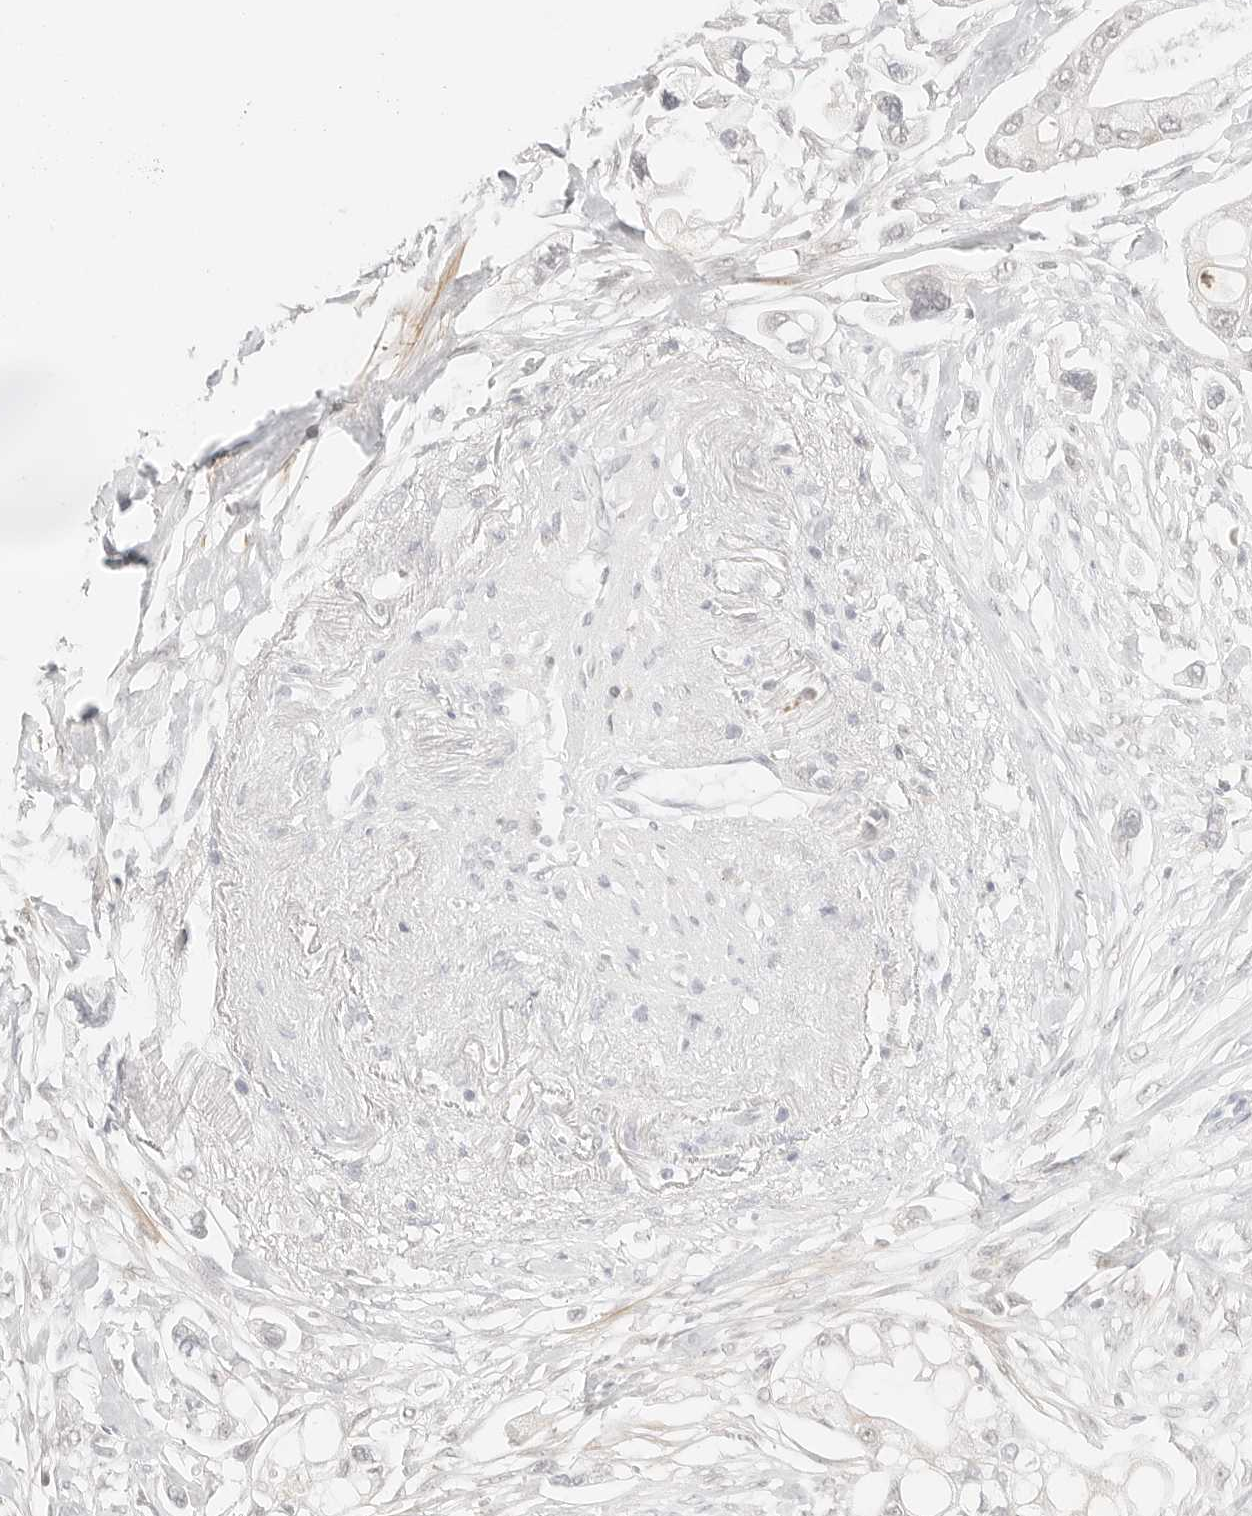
{"staining": {"intensity": "negative", "quantity": "none", "location": "none"}, "tissue": "pancreatic cancer", "cell_type": "Tumor cells", "image_type": "cancer", "snomed": [{"axis": "morphology", "description": "Adenocarcinoma, NOS"}, {"axis": "topography", "description": "Pancreas"}], "caption": "DAB (3,3'-diaminobenzidine) immunohistochemical staining of adenocarcinoma (pancreatic) shows no significant expression in tumor cells.", "gene": "RPS6KL1", "patient": {"sex": "male", "age": 68}}